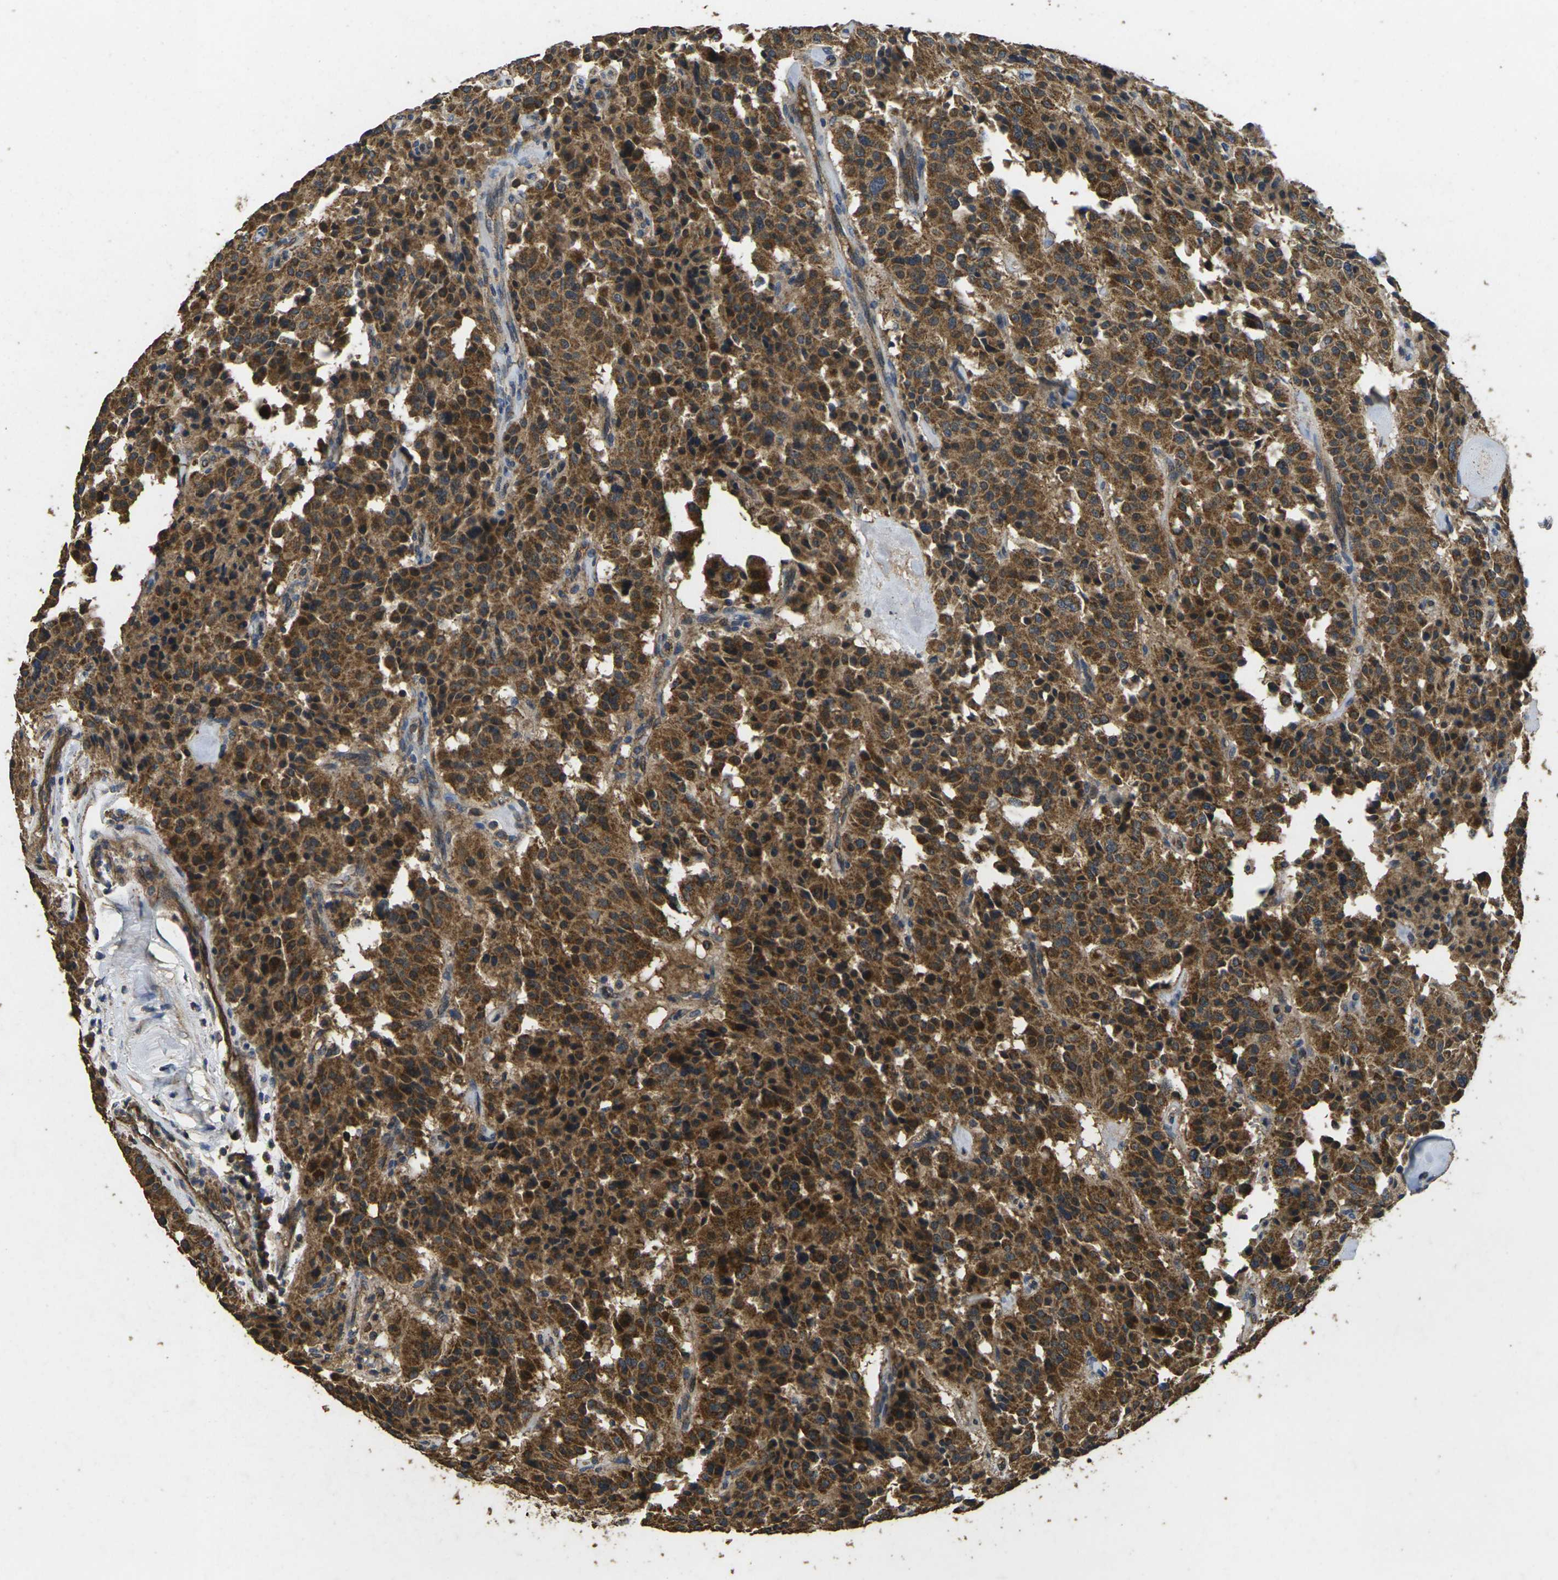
{"staining": {"intensity": "strong", "quantity": ">75%", "location": "cytoplasmic/membranous"}, "tissue": "carcinoid", "cell_type": "Tumor cells", "image_type": "cancer", "snomed": [{"axis": "morphology", "description": "Carcinoid, malignant, NOS"}, {"axis": "topography", "description": "Lung"}], "caption": "Human carcinoid stained with a brown dye reveals strong cytoplasmic/membranous positive positivity in about >75% of tumor cells.", "gene": "MAPK11", "patient": {"sex": "male", "age": 30}}